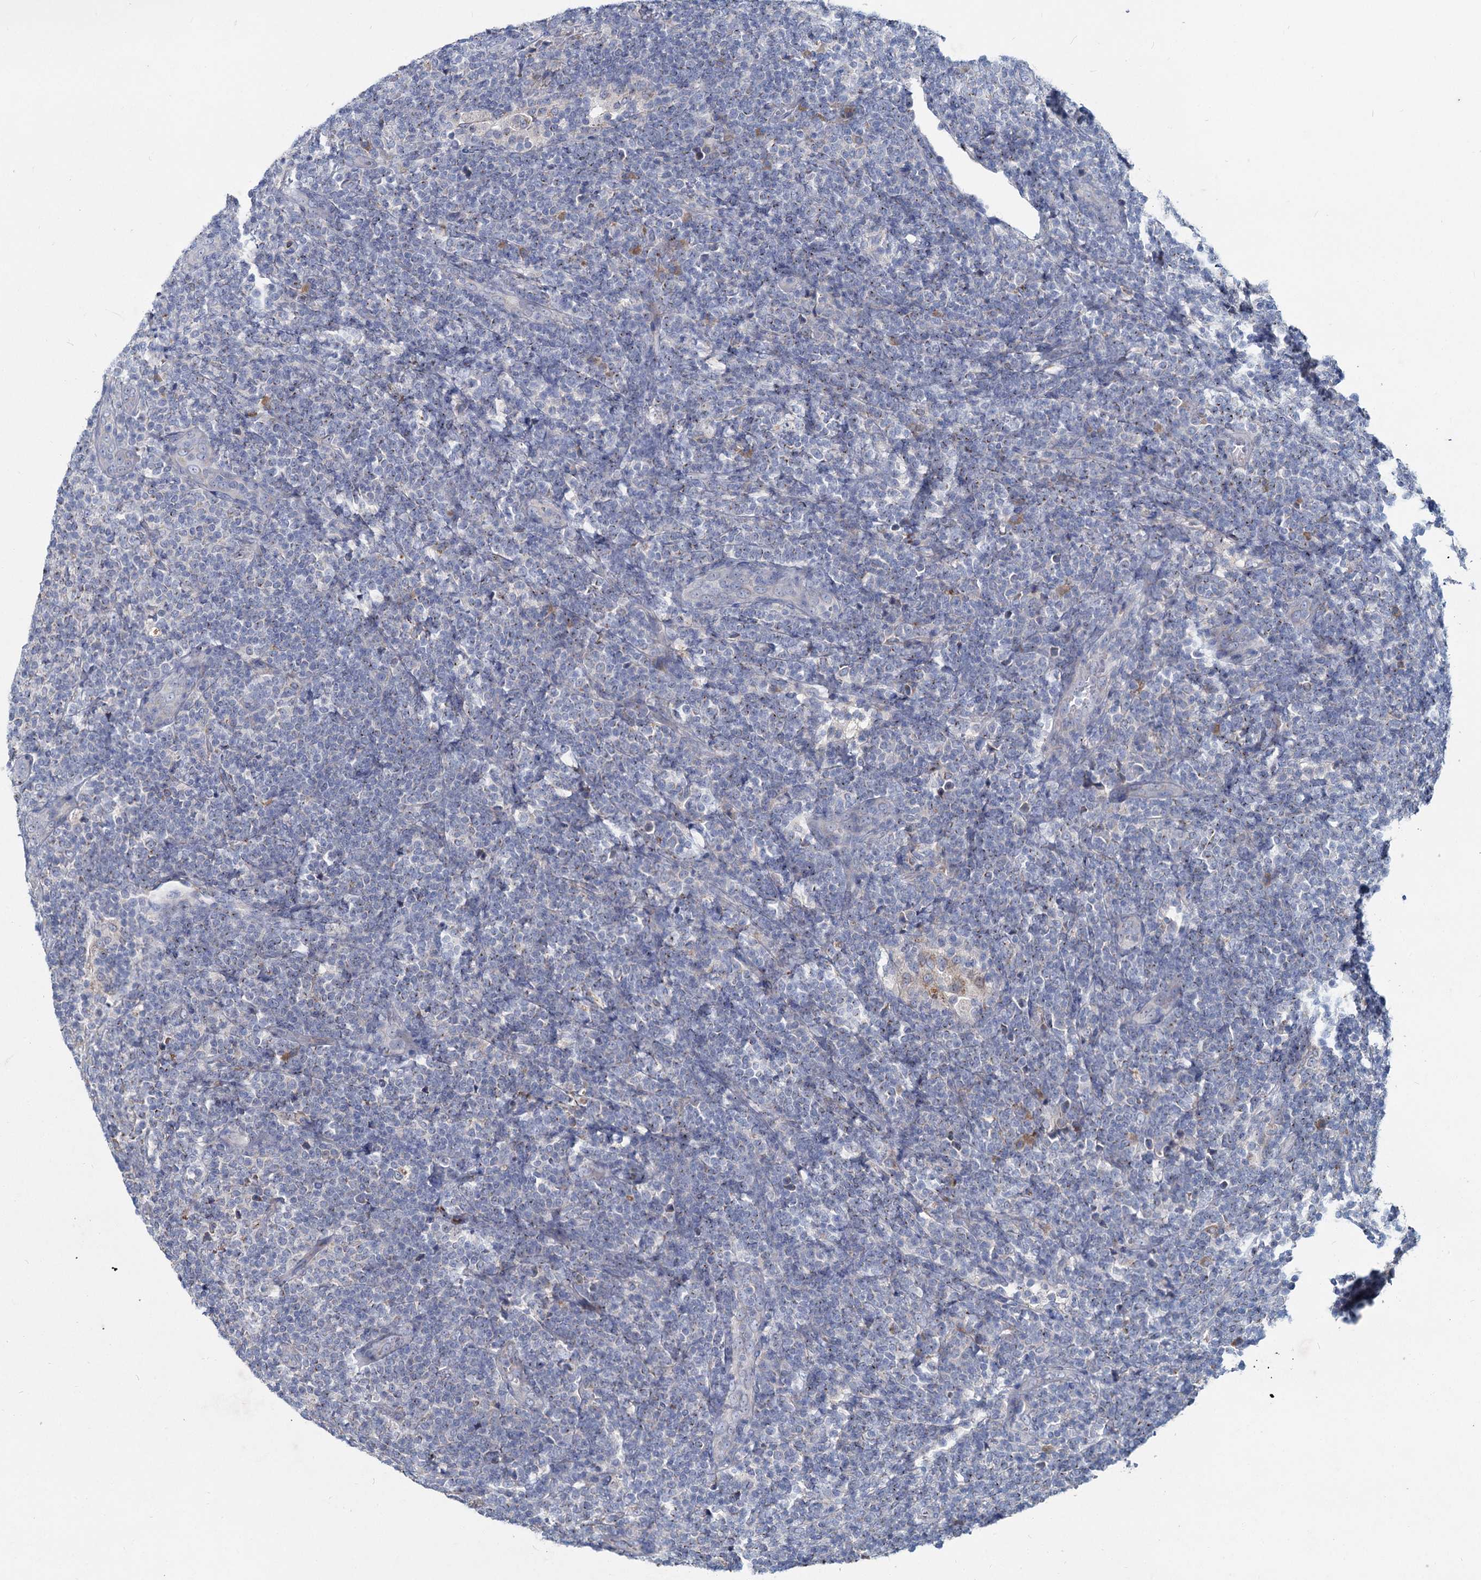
{"staining": {"intensity": "moderate", "quantity": "<25%", "location": "cytoplasmic/membranous"}, "tissue": "lymphoma", "cell_type": "Tumor cells", "image_type": "cancer", "snomed": [{"axis": "morphology", "description": "Malignant lymphoma, non-Hodgkin's type, Low grade"}, {"axis": "topography", "description": "Lymph node"}], "caption": "Protein staining of malignant lymphoma, non-Hodgkin's type (low-grade) tissue reveals moderate cytoplasmic/membranous expression in about <25% of tumor cells.", "gene": "TMX2", "patient": {"sex": "male", "age": 66}}